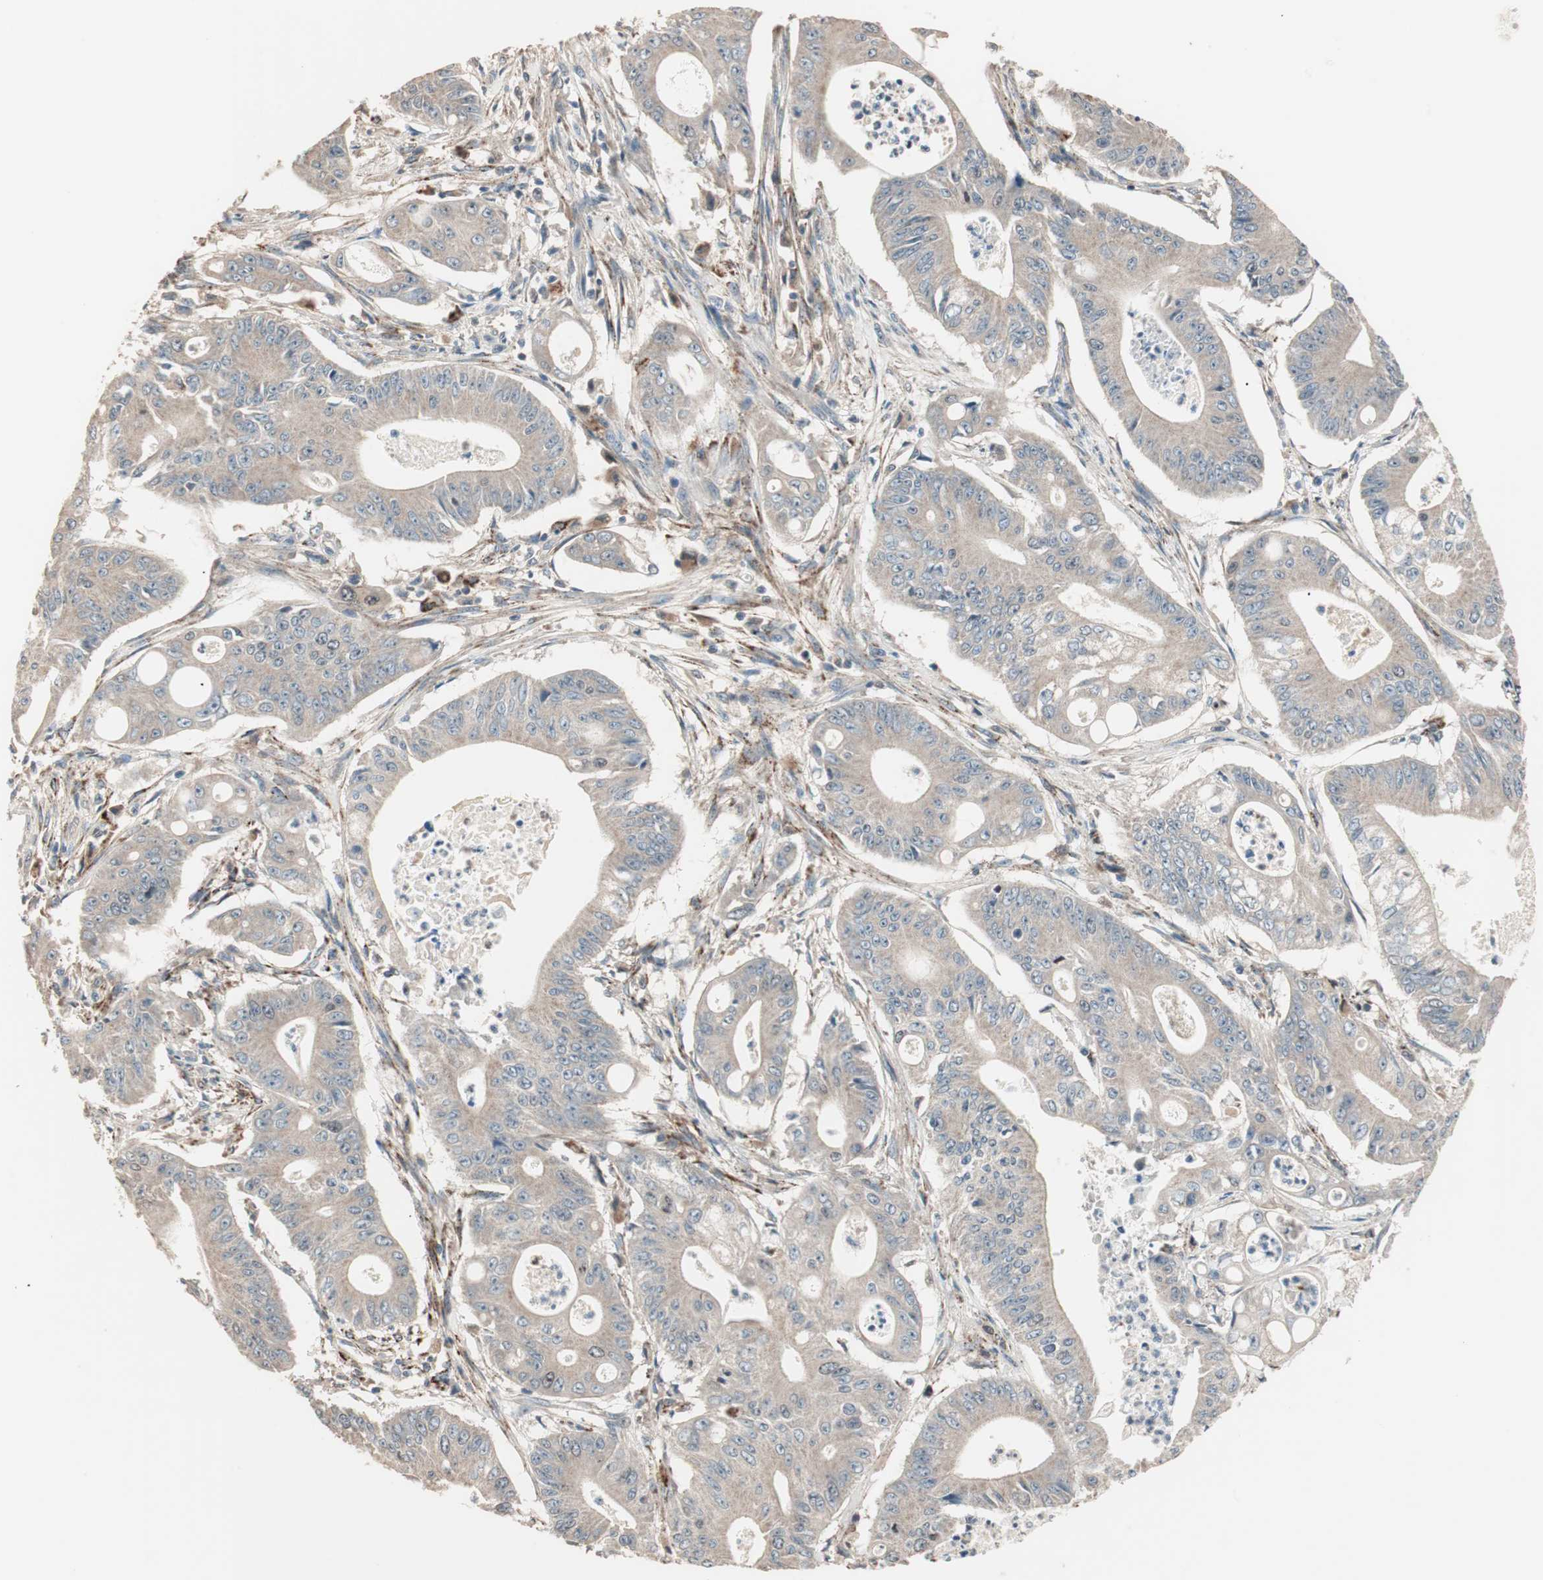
{"staining": {"intensity": "weak", "quantity": ">75%", "location": "cytoplasmic/membranous"}, "tissue": "pancreatic cancer", "cell_type": "Tumor cells", "image_type": "cancer", "snomed": [{"axis": "morphology", "description": "Normal tissue, NOS"}, {"axis": "topography", "description": "Lymph node"}], "caption": "The photomicrograph exhibits a brown stain indicating the presence of a protein in the cytoplasmic/membranous of tumor cells in pancreatic cancer. (Brightfield microscopy of DAB IHC at high magnification).", "gene": "NFRKB", "patient": {"sex": "male", "age": 62}}